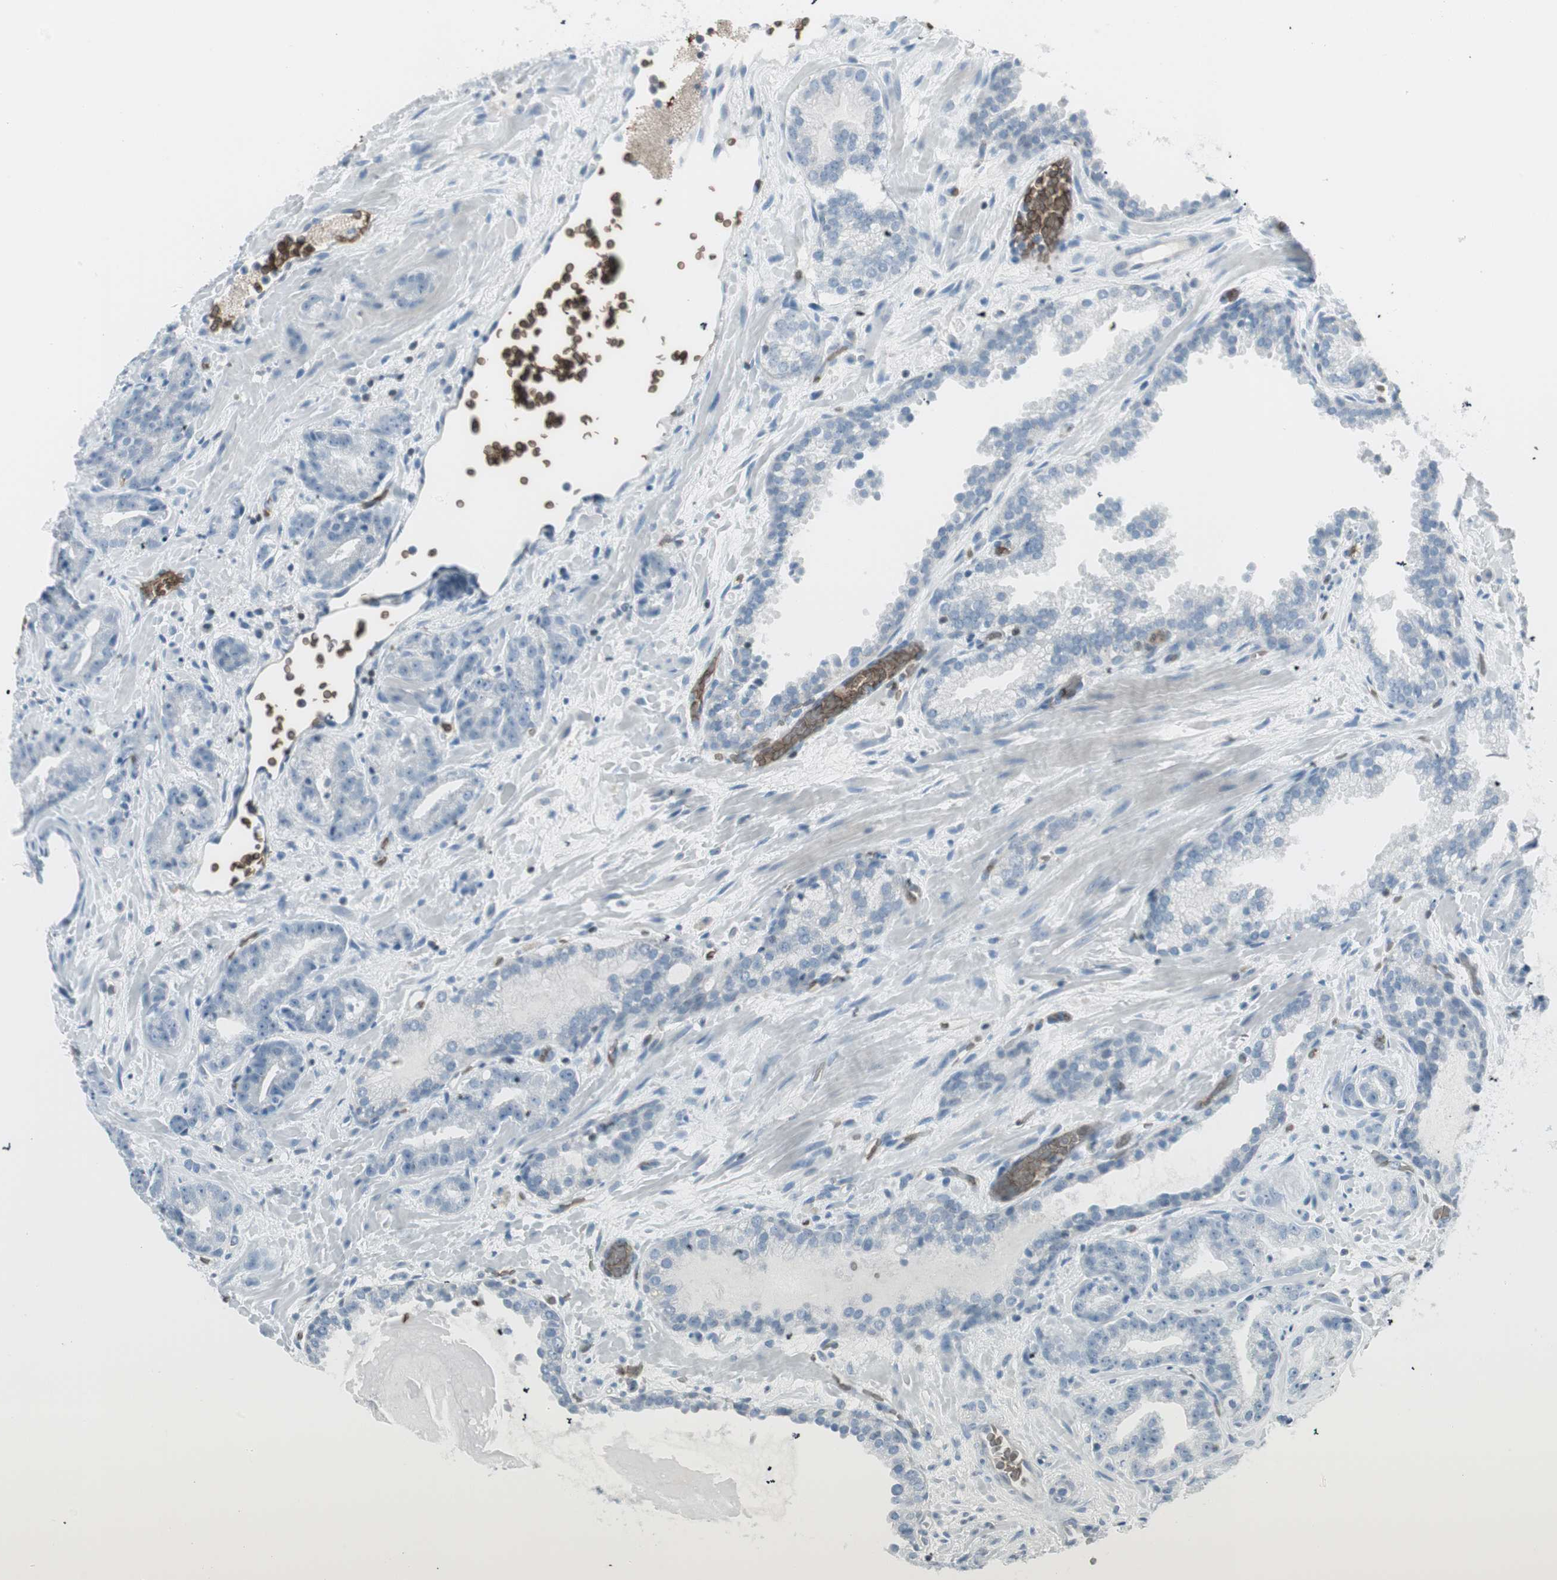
{"staining": {"intensity": "negative", "quantity": "none", "location": "none"}, "tissue": "prostate cancer", "cell_type": "Tumor cells", "image_type": "cancer", "snomed": [{"axis": "morphology", "description": "Adenocarcinoma, Low grade"}, {"axis": "topography", "description": "Prostate"}], "caption": "This is an immunohistochemistry (IHC) photomicrograph of prostate cancer (low-grade adenocarcinoma). There is no expression in tumor cells.", "gene": "MAP4K1", "patient": {"sex": "male", "age": 63}}